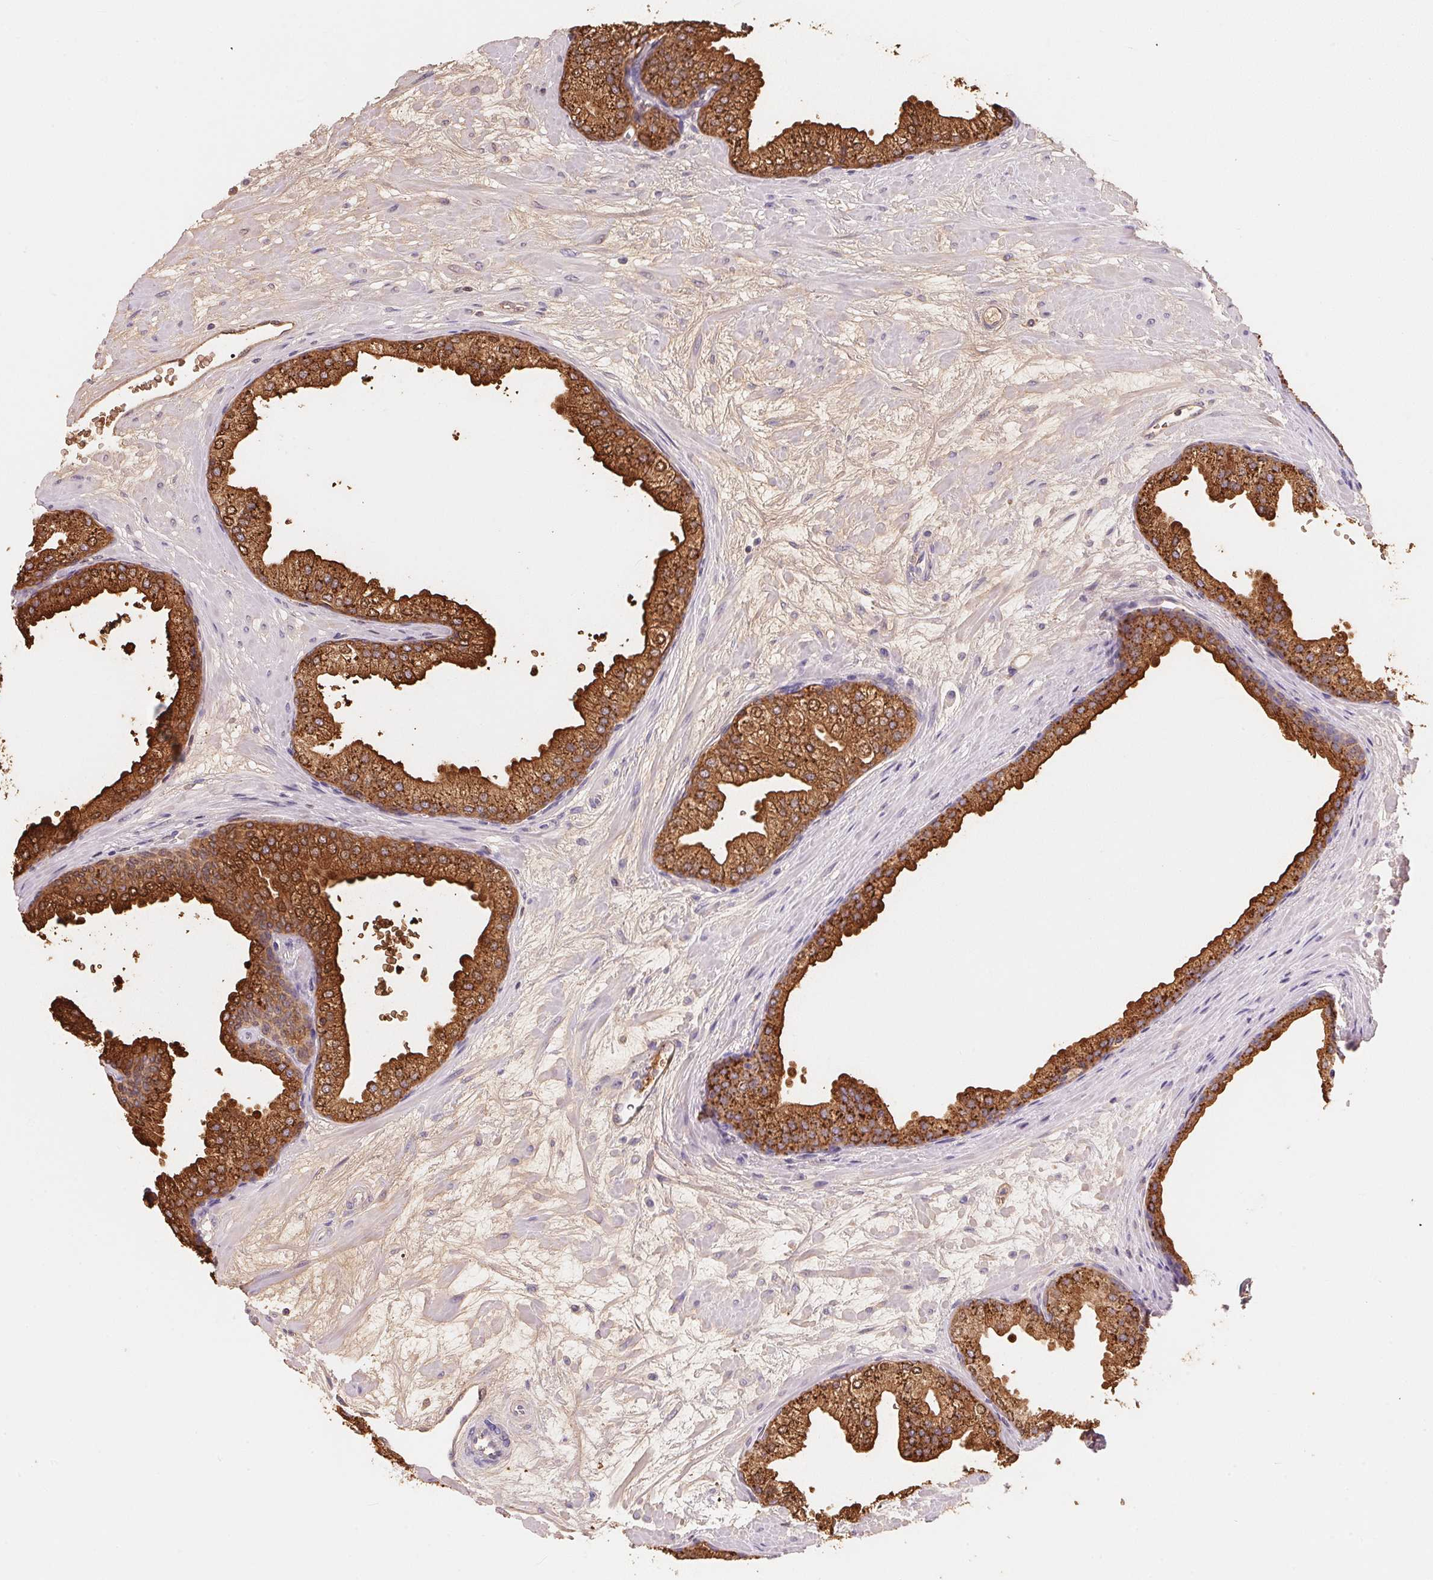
{"staining": {"intensity": "strong", "quantity": ">75%", "location": "cytoplasmic/membranous"}, "tissue": "prostate", "cell_type": "Glandular cells", "image_type": "normal", "snomed": [{"axis": "morphology", "description": "Normal tissue, NOS"}, {"axis": "topography", "description": "Prostate"}, {"axis": "topography", "description": "Peripheral nerve tissue"}], "caption": "IHC histopathology image of benign prostate: prostate stained using immunohistochemistry exhibits high levels of strong protein expression localized specifically in the cytoplasmic/membranous of glandular cells, appearing as a cytoplasmic/membranous brown color.", "gene": "ACP3", "patient": {"sex": "male", "age": 61}}